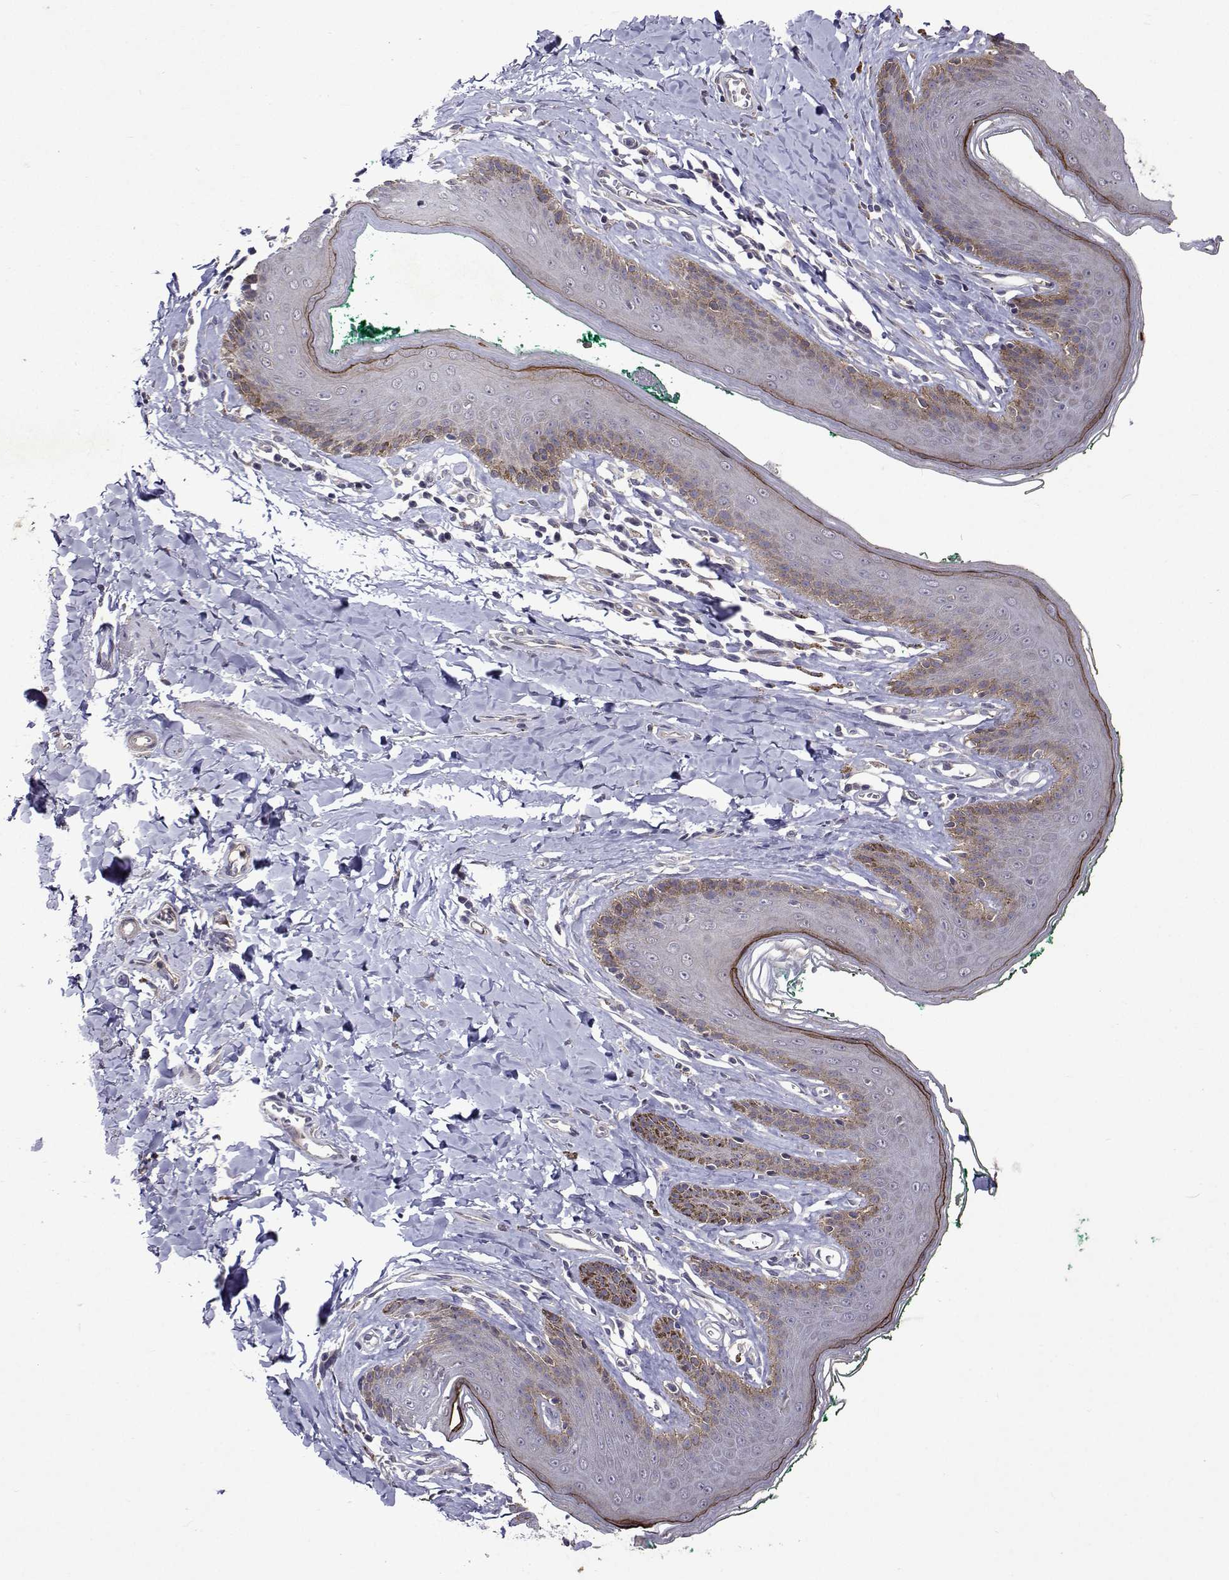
{"staining": {"intensity": "moderate", "quantity": "<25%", "location": "cytoplasmic/membranous"}, "tissue": "skin", "cell_type": "Epidermal cells", "image_type": "normal", "snomed": [{"axis": "morphology", "description": "Normal tissue, NOS"}, {"axis": "topography", "description": "Vulva"}, {"axis": "topography", "description": "Peripheral nerve tissue"}], "caption": "Unremarkable skin displays moderate cytoplasmic/membranous expression in about <25% of epidermal cells The protein of interest is shown in brown color, while the nuclei are stained blue..", "gene": "TARBP2", "patient": {"sex": "female", "age": 66}}